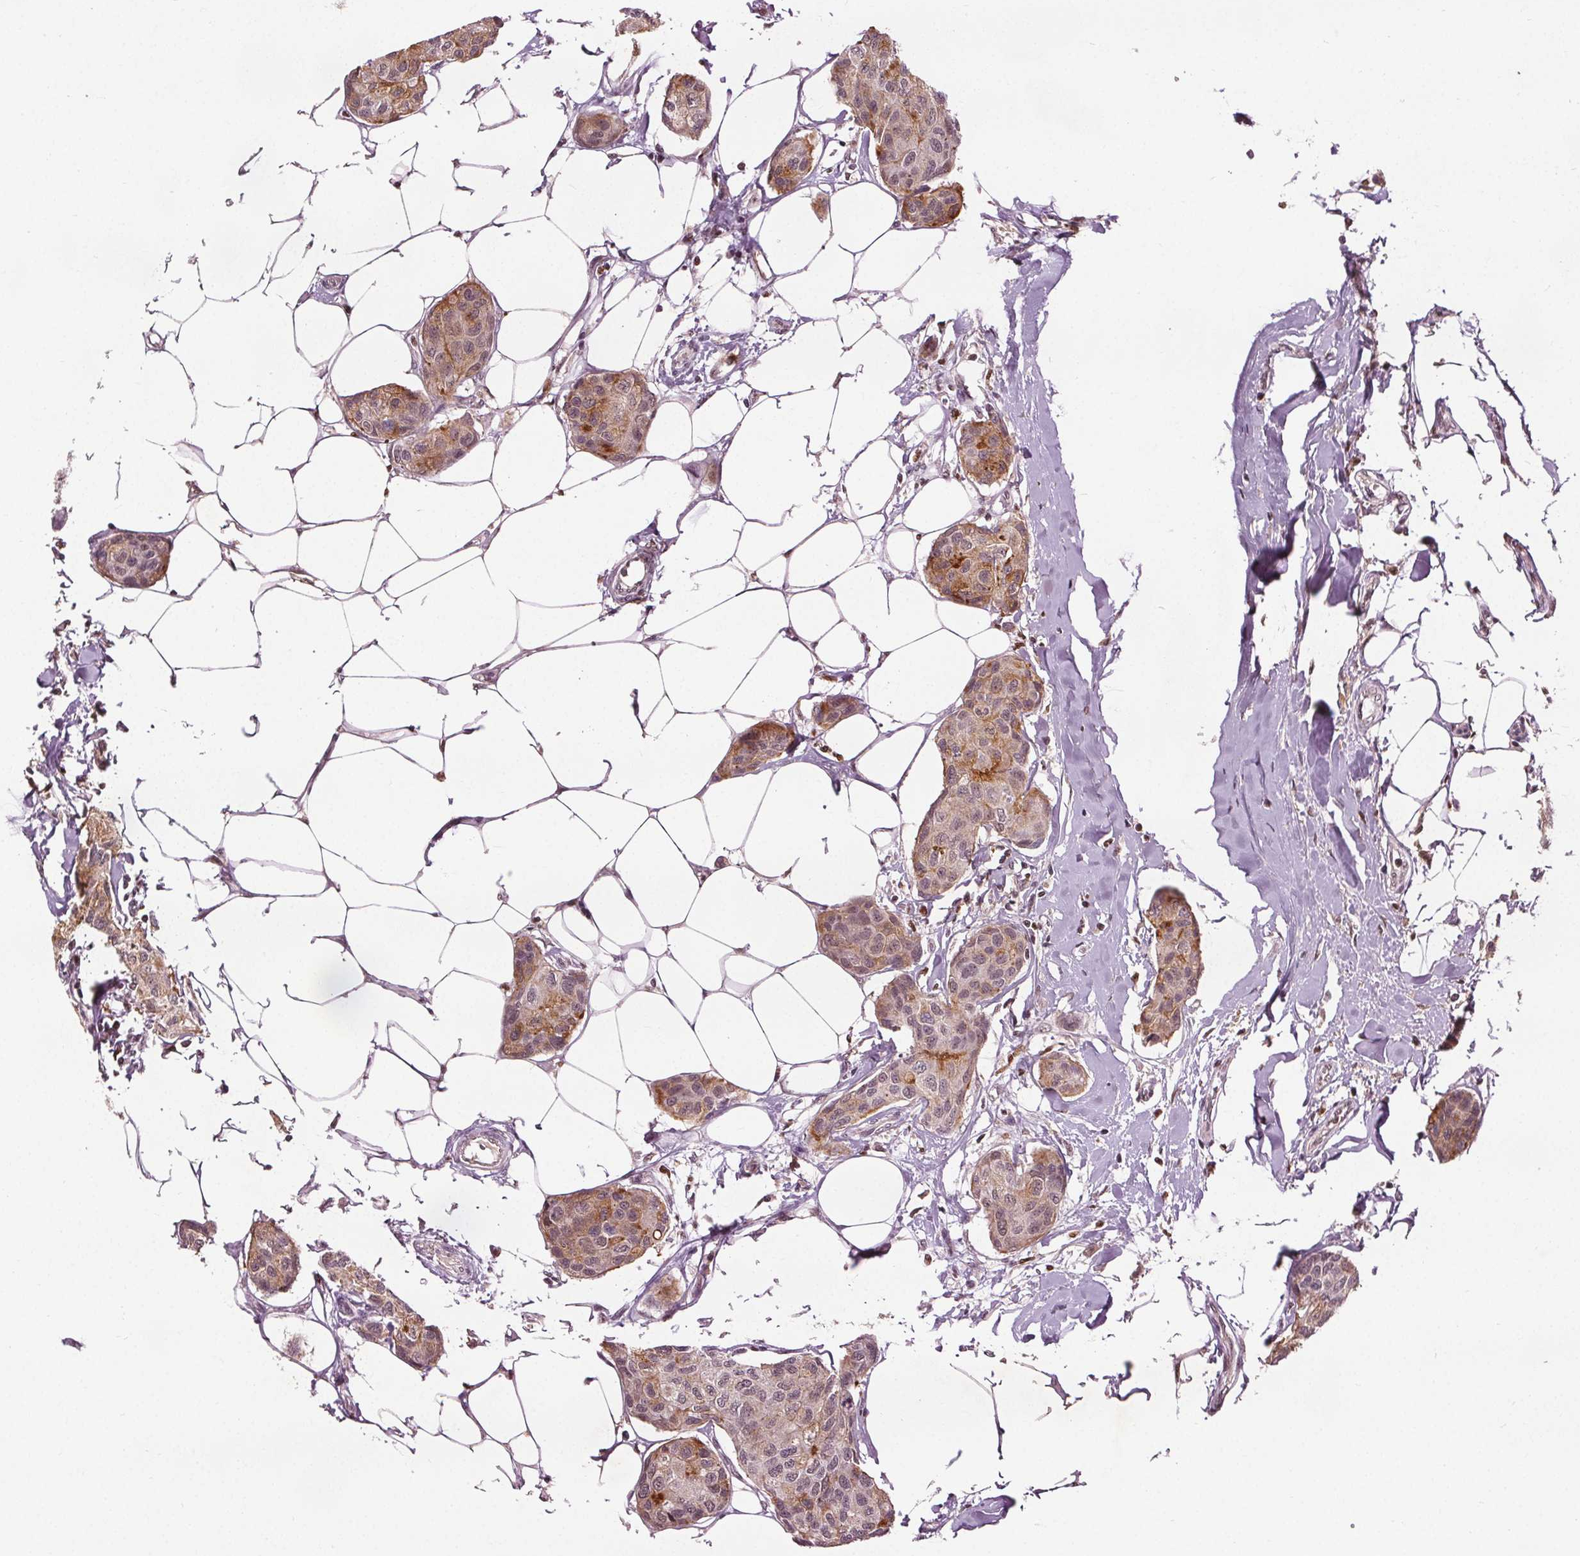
{"staining": {"intensity": "moderate", "quantity": "<25%", "location": "cytoplasmic/membranous"}, "tissue": "breast cancer", "cell_type": "Tumor cells", "image_type": "cancer", "snomed": [{"axis": "morphology", "description": "Duct carcinoma"}, {"axis": "topography", "description": "Breast"}], "caption": "Immunohistochemistry (IHC) image of neoplastic tissue: human breast cancer stained using IHC demonstrates low levels of moderate protein expression localized specifically in the cytoplasmic/membranous of tumor cells, appearing as a cytoplasmic/membranous brown color.", "gene": "DDX11", "patient": {"sex": "female", "age": 80}}